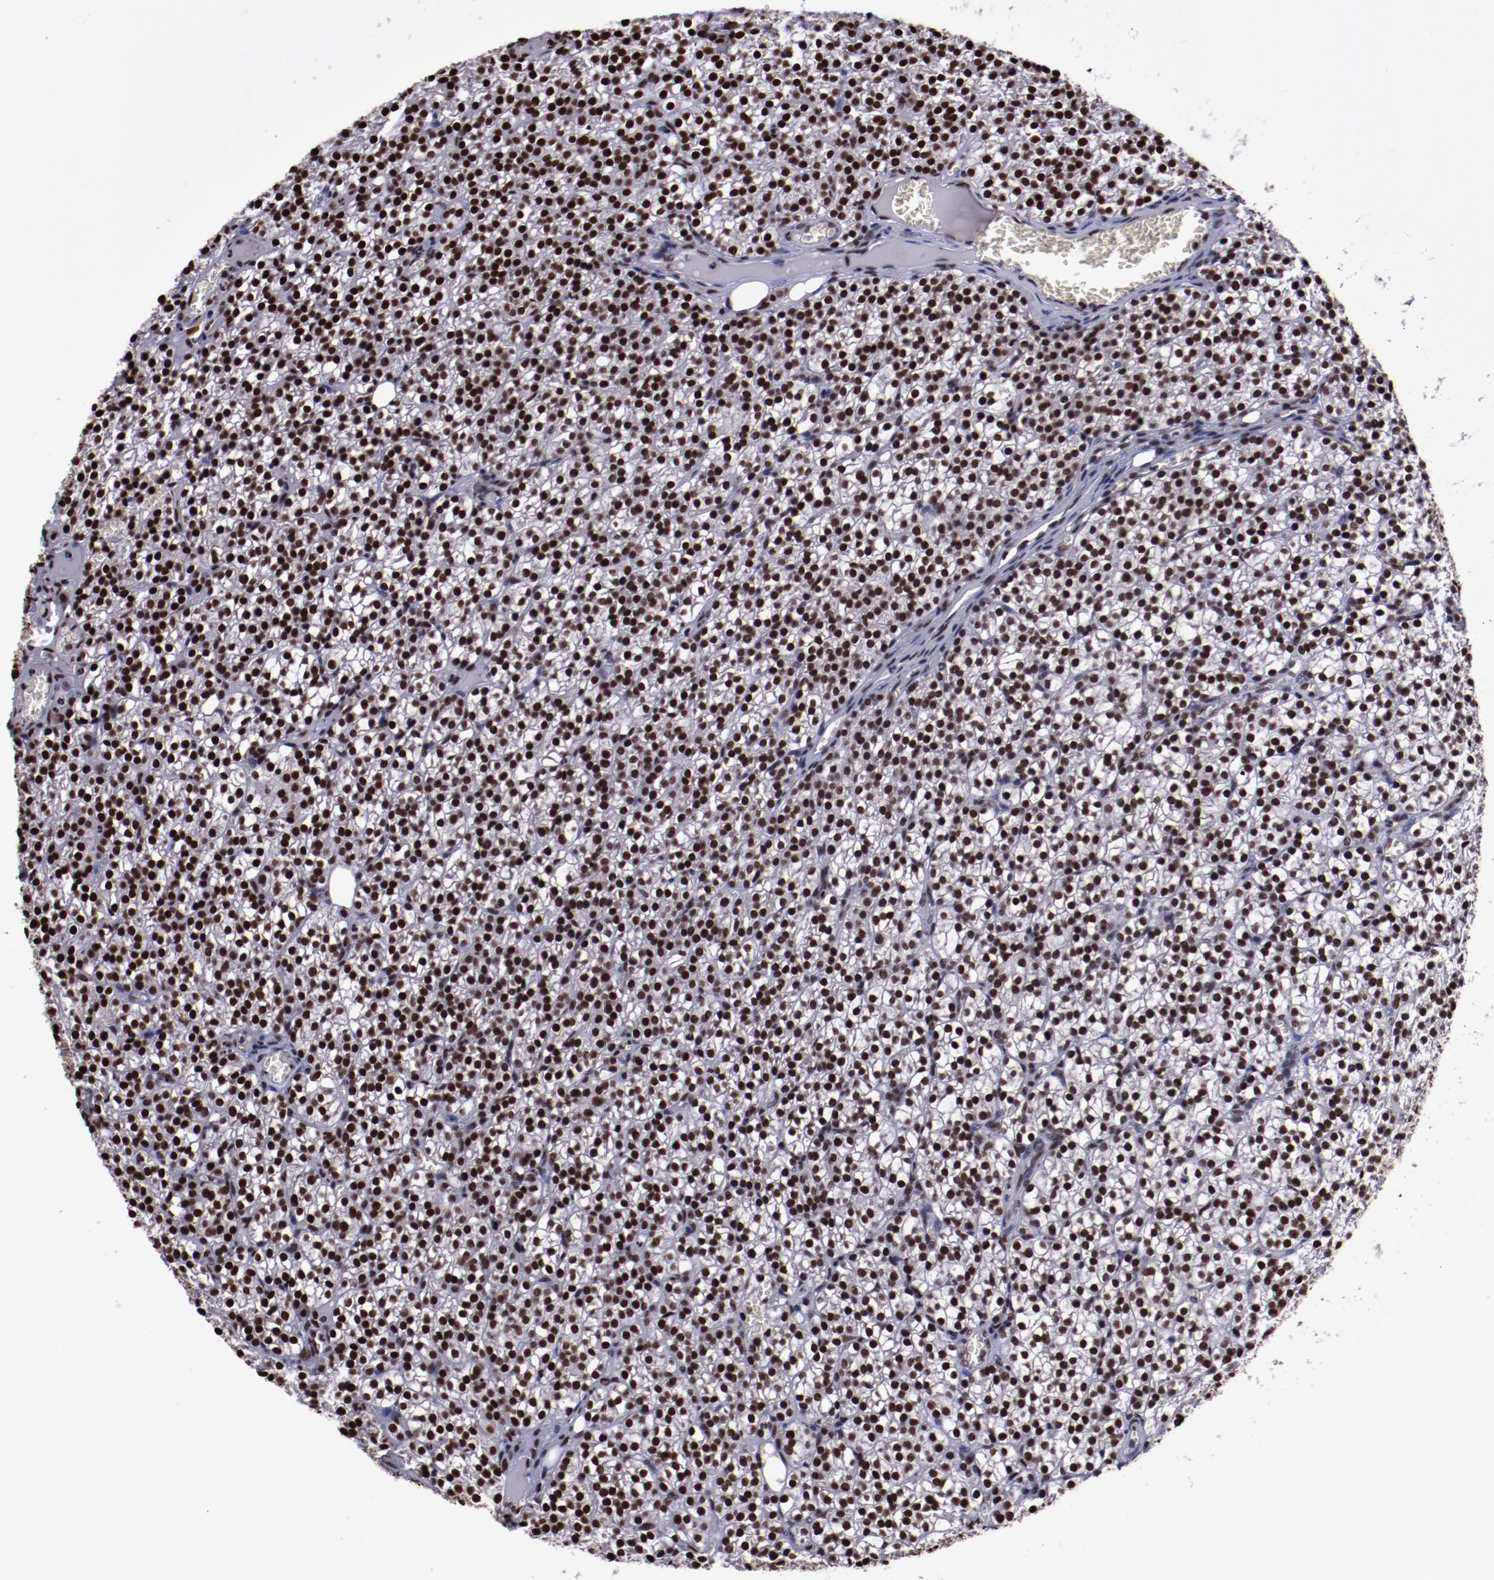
{"staining": {"intensity": "strong", "quantity": ">75%", "location": "nuclear"}, "tissue": "parathyroid gland", "cell_type": "Glandular cells", "image_type": "normal", "snomed": [{"axis": "morphology", "description": "Normal tissue, NOS"}, {"axis": "topography", "description": "Parathyroid gland"}], "caption": "IHC micrograph of unremarkable human parathyroid gland stained for a protein (brown), which displays high levels of strong nuclear expression in approximately >75% of glandular cells.", "gene": "ERH", "patient": {"sex": "female", "age": 17}}